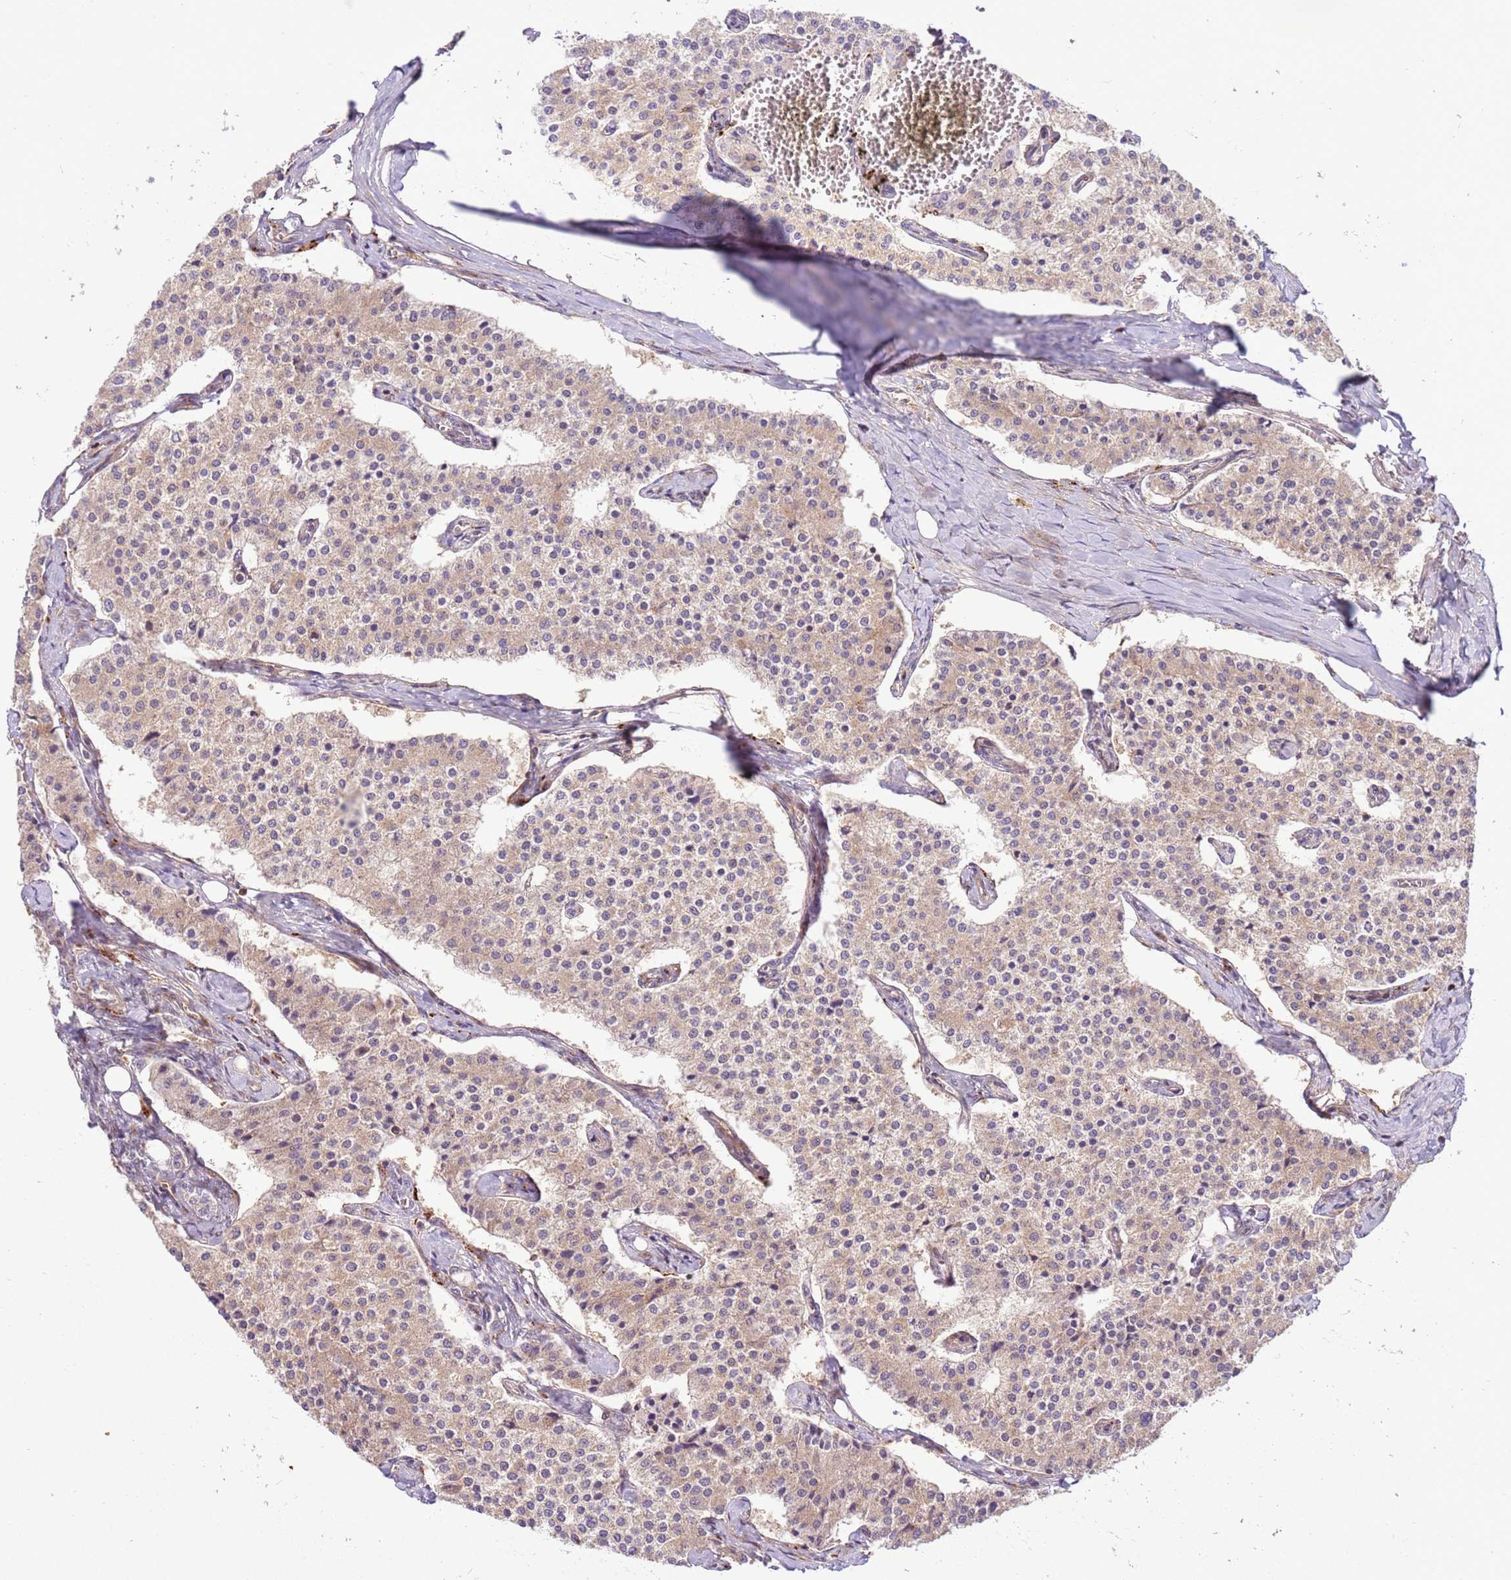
{"staining": {"intensity": "weak", "quantity": "25%-75%", "location": "cytoplasmic/membranous"}, "tissue": "carcinoid", "cell_type": "Tumor cells", "image_type": "cancer", "snomed": [{"axis": "morphology", "description": "Carcinoid, malignant, NOS"}, {"axis": "topography", "description": "Colon"}], "caption": "Immunohistochemical staining of carcinoid (malignant) demonstrates weak cytoplasmic/membranous protein staining in about 25%-75% of tumor cells.", "gene": "ZNF624", "patient": {"sex": "female", "age": 52}}